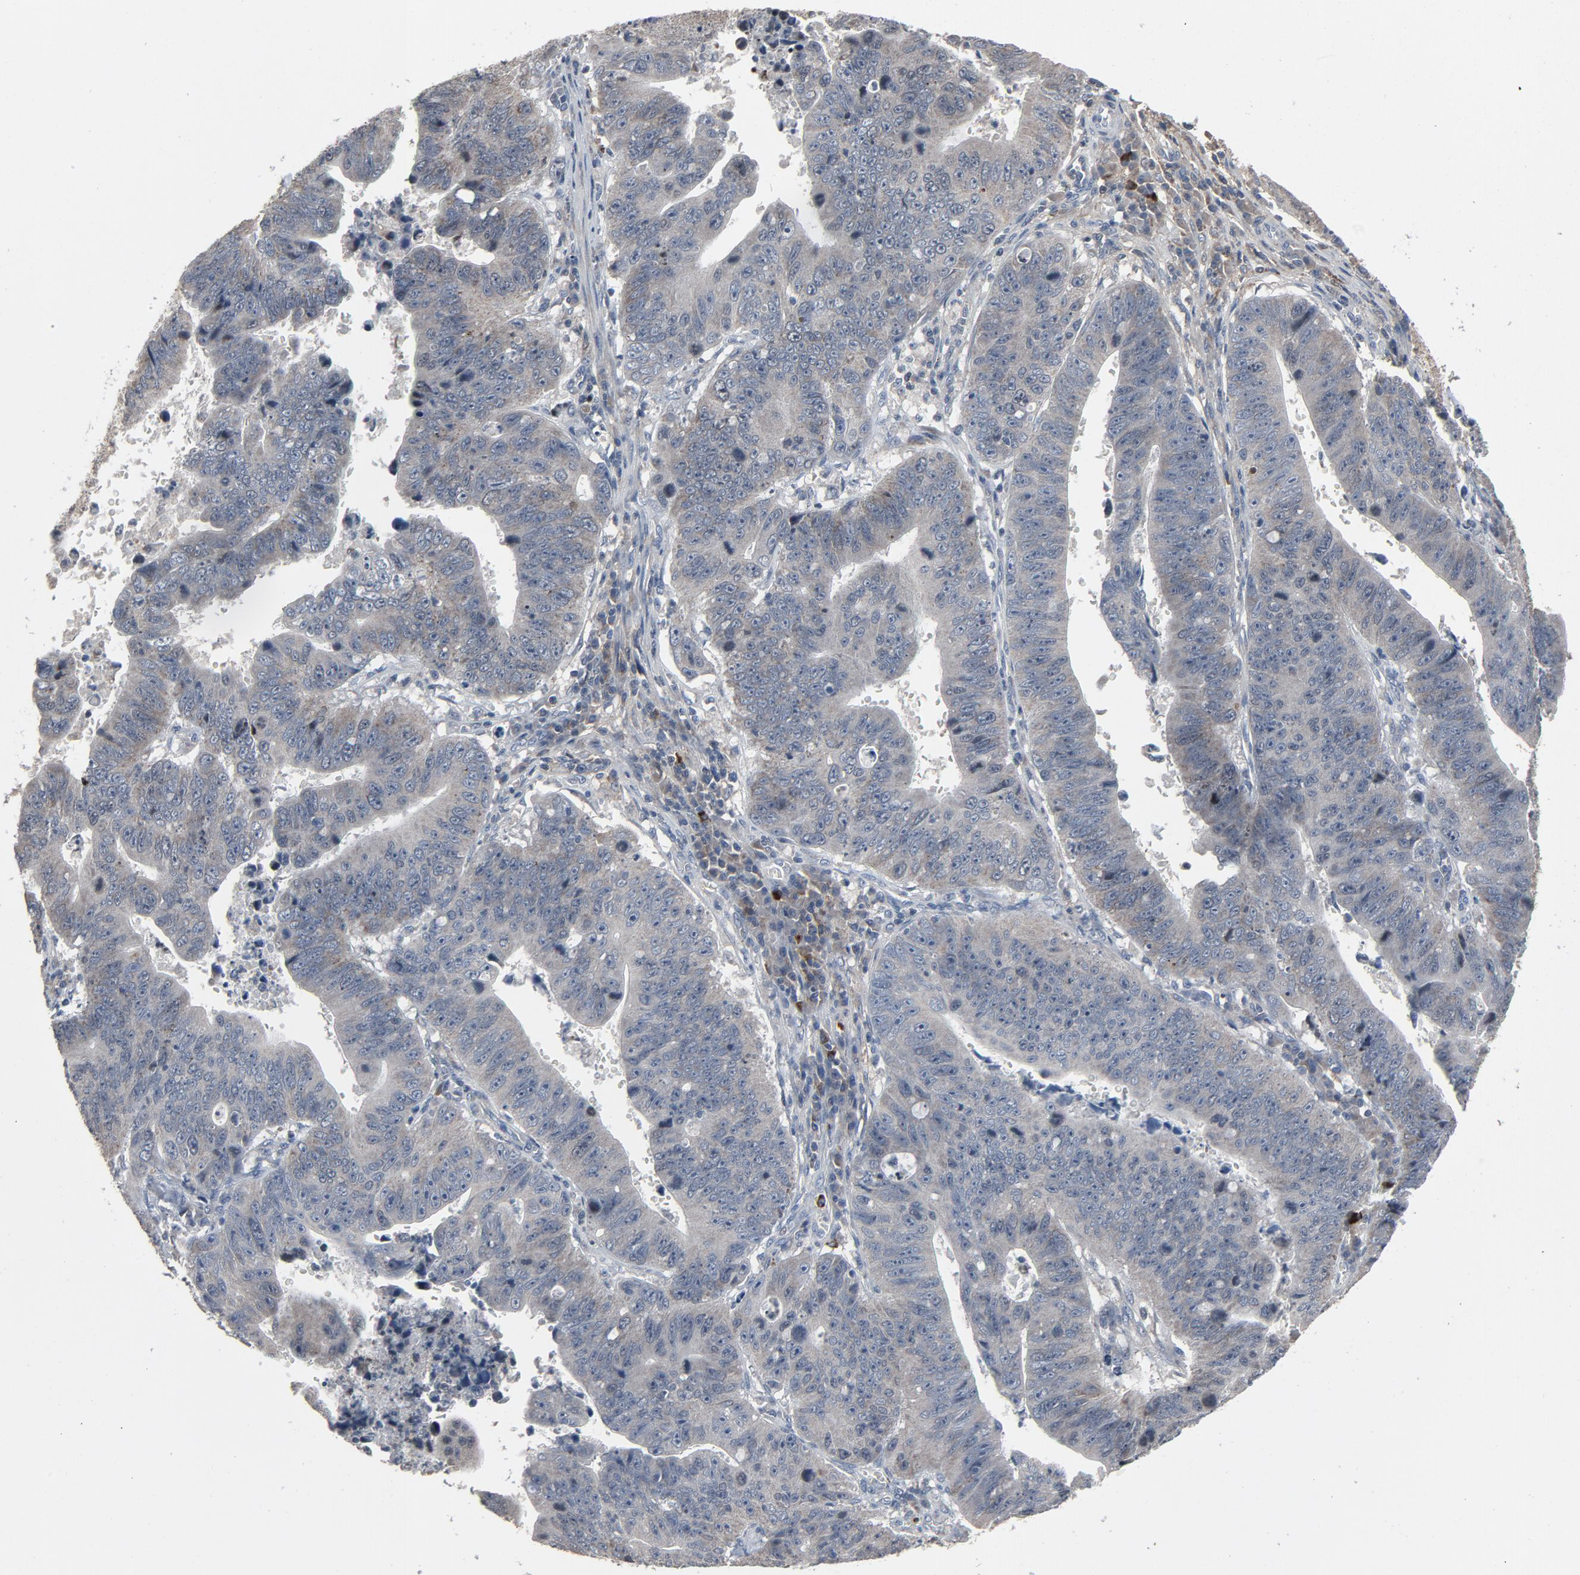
{"staining": {"intensity": "negative", "quantity": "none", "location": "none"}, "tissue": "stomach cancer", "cell_type": "Tumor cells", "image_type": "cancer", "snomed": [{"axis": "morphology", "description": "Adenocarcinoma, NOS"}, {"axis": "topography", "description": "Stomach"}], "caption": "Immunohistochemistry histopathology image of neoplastic tissue: human stomach cancer stained with DAB (3,3'-diaminobenzidine) exhibits no significant protein staining in tumor cells. The staining is performed using DAB brown chromogen with nuclei counter-stained in using hematoxylin.", "gene": "PDZD4", "patient": {"sex": "male", "age": 59}}